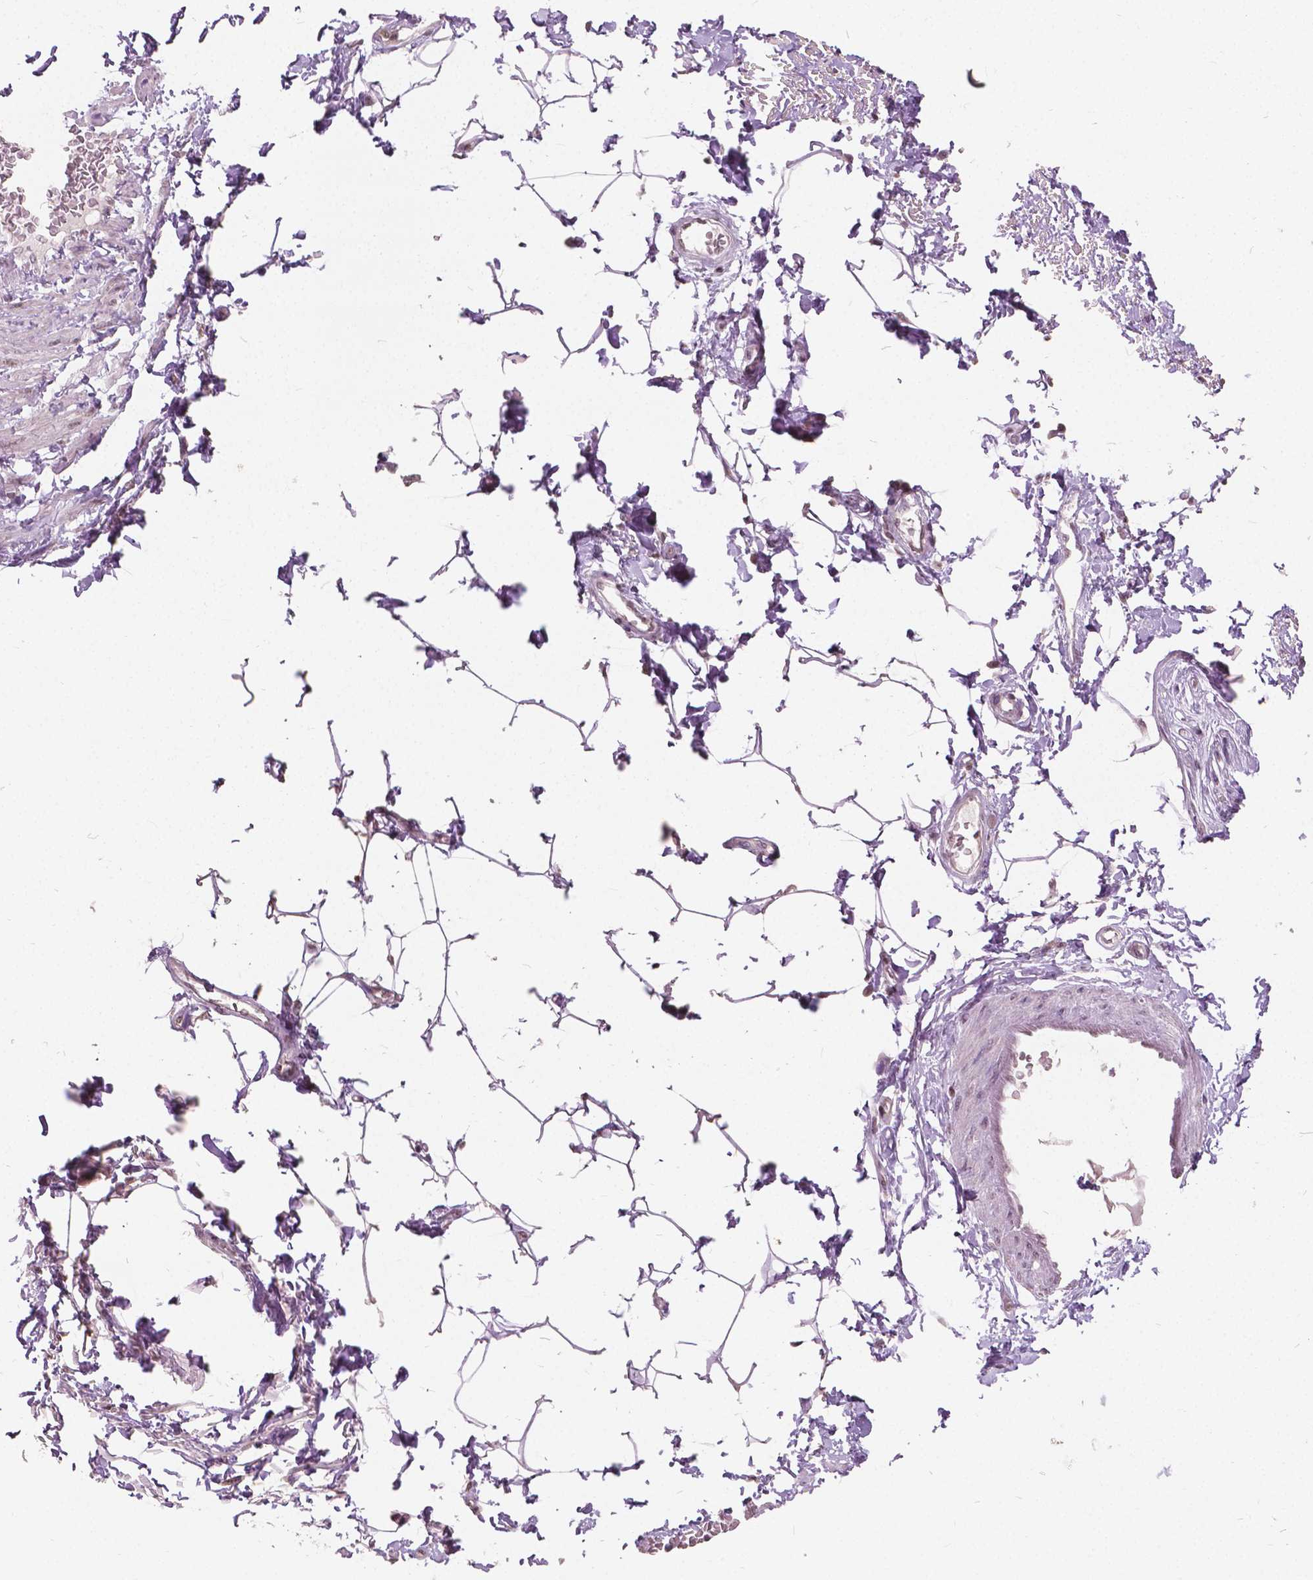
{"staining": {"intensity": "weak", "quantity": ">75%", "location": "nuclear"}, "tissue": "adipose tissue", "cell_type": "Adipocytes", "image_type": "normal", "snomed": [{"axis": "morphology", "description": "Normal tissue, NOS"}, {"axis": "topography", "description": "Peripheral nerve tissue"}], "caption": "Adipocytes demonstrate low levels of weak nuclear positivity in about >75% of cells in unremarkable human adipose tissue.", "gene": "HOXA10", "patient": {"sex": "male", "age": 51}}